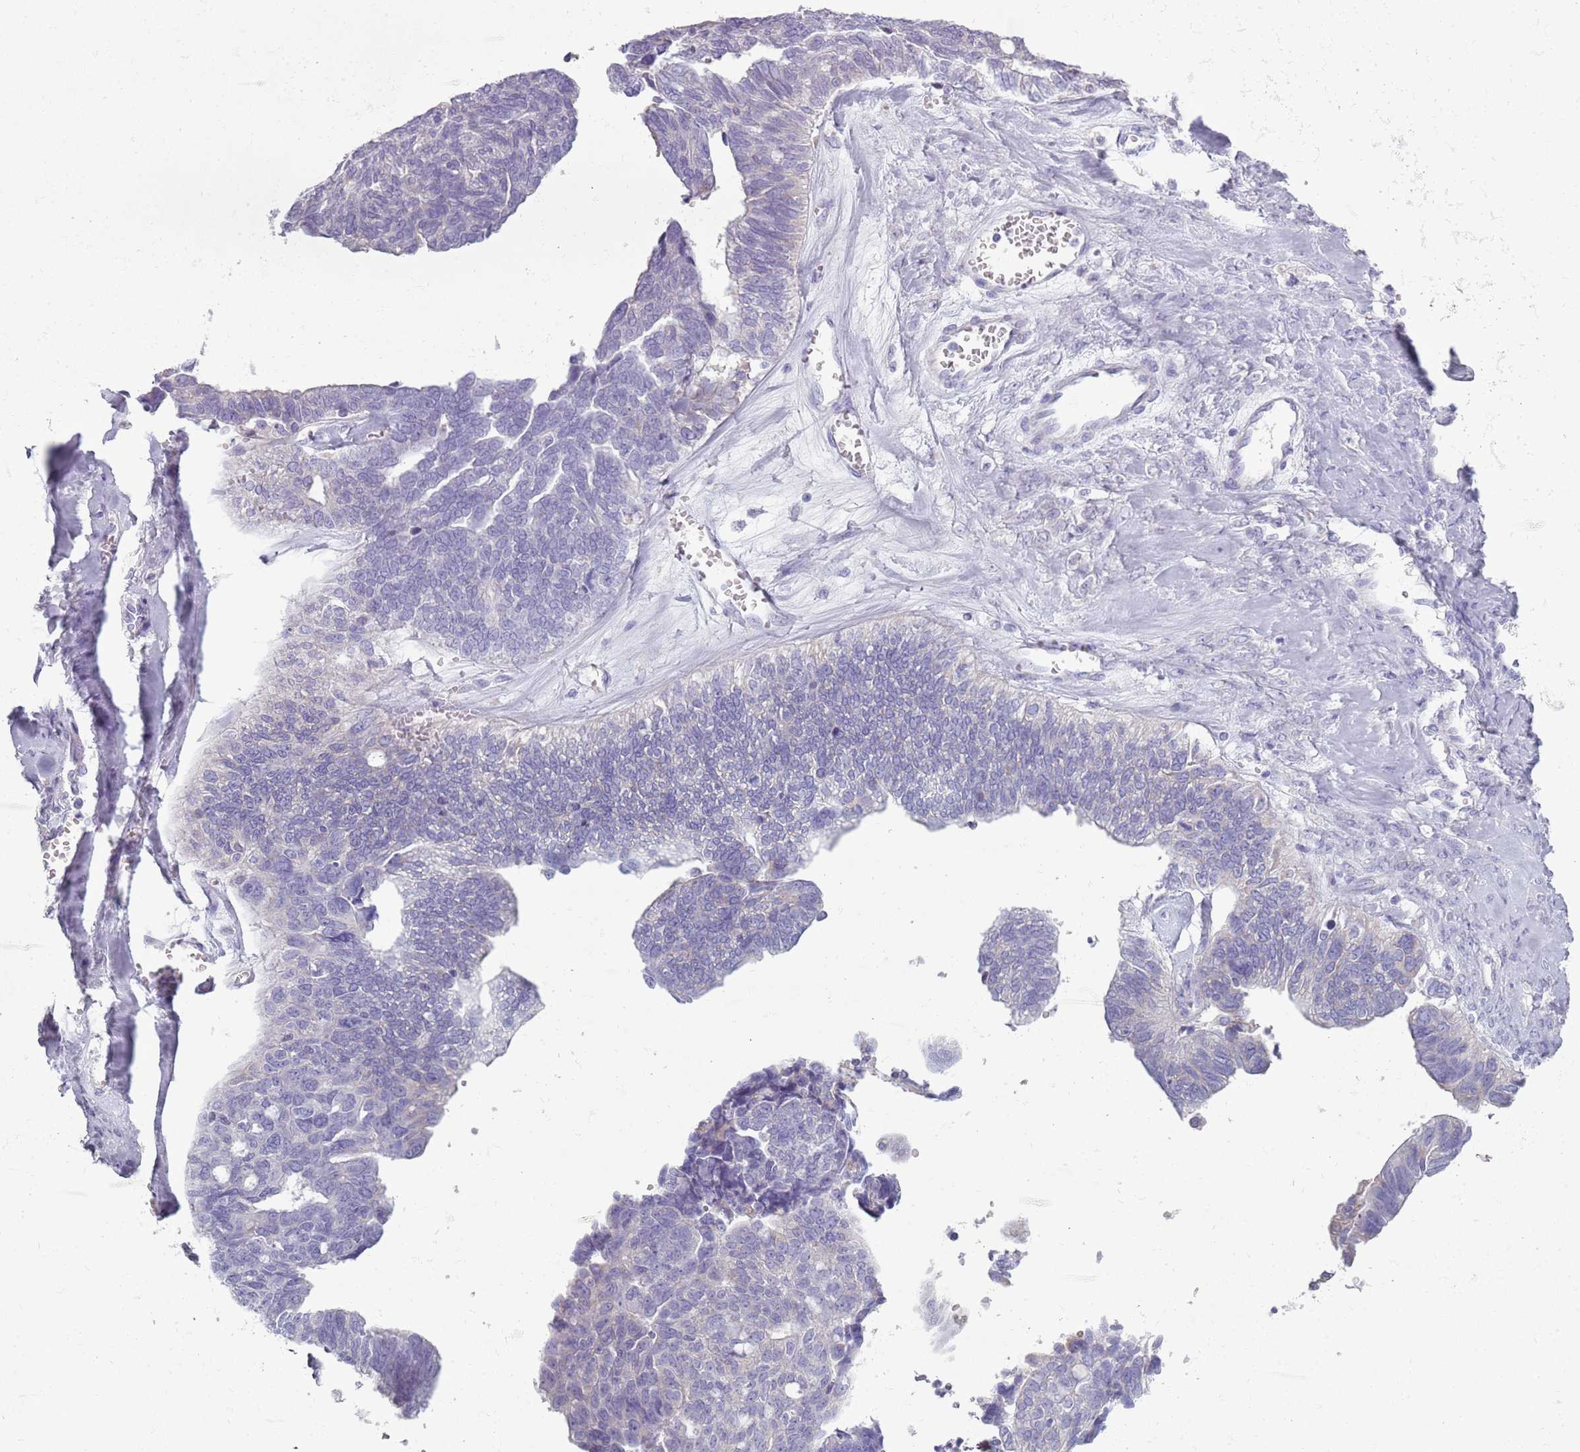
{"staining": {"intensity": "negative", "quantity": "none", "location": "none"}, "tissue": "ovarian cancer", "cell_type": "Tumor cells", "image_type": "cancer", "snomed": [{"axis": "morphology", "description": "Cystadenocarcinoma, serous, NOS"}, {"axis": "topography", "description": "Ovary"}], "caption": "A histopathology image of serous cystadenocarcinoma (ovarian) stained for a protein exhibits no brown staining in tumor cells.", "gene": "HYOU1", "patient": {"sex": "female", "age": 79}}